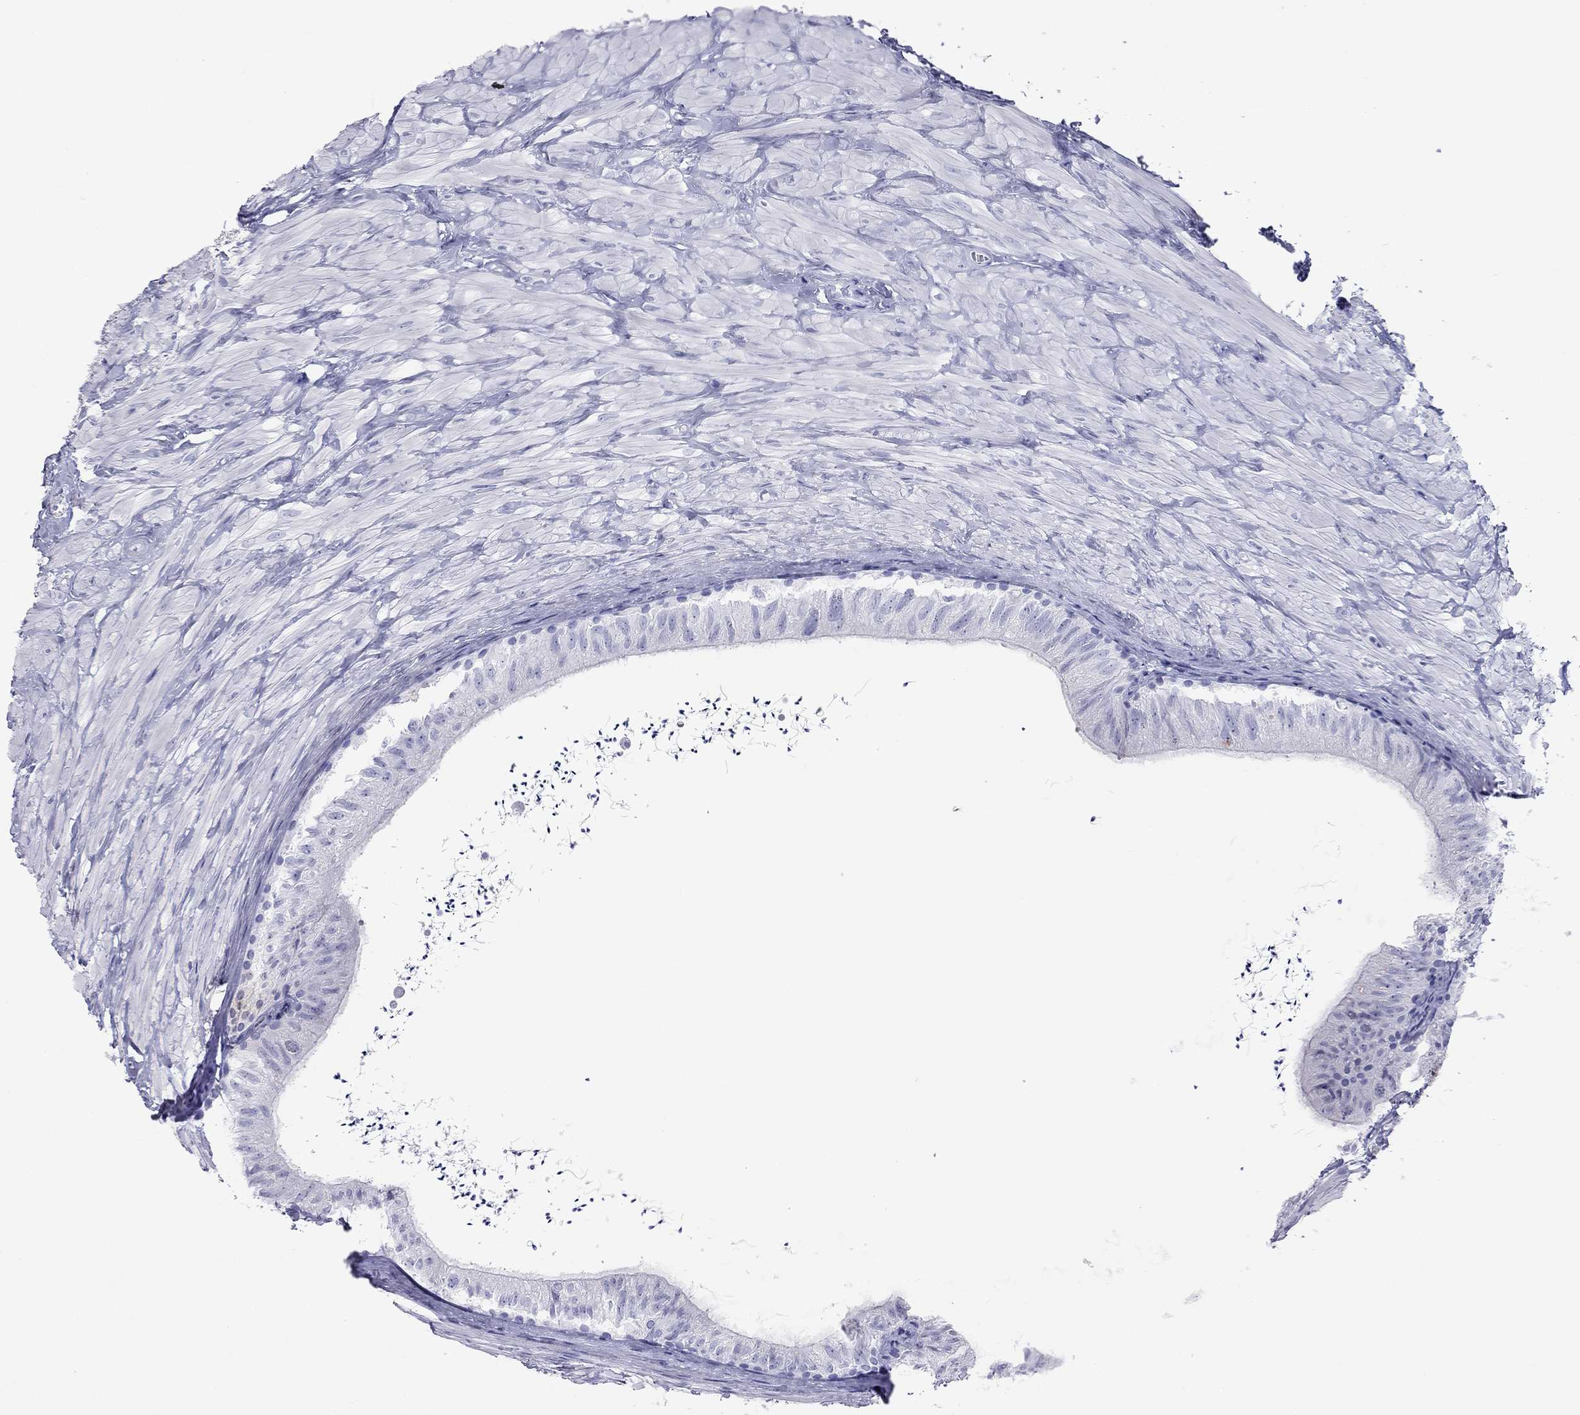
{"staining": {"intensity": "negative", "quantity": "none", "location": "none"}, "tissue": "epididymis", "cell_type": "Glandular cells", "image_type": "normal", "snomed": [{"axis": "morphology", "description": "Normal tissue, NOS"}, {"axis": "topography", "description": "Epididymis"}], "caption": "The image reveals no staining of glandular cells in unremarkable epididymis.", "gene": "KLRG1", "patient": {"sex": "male", "age": 32}}